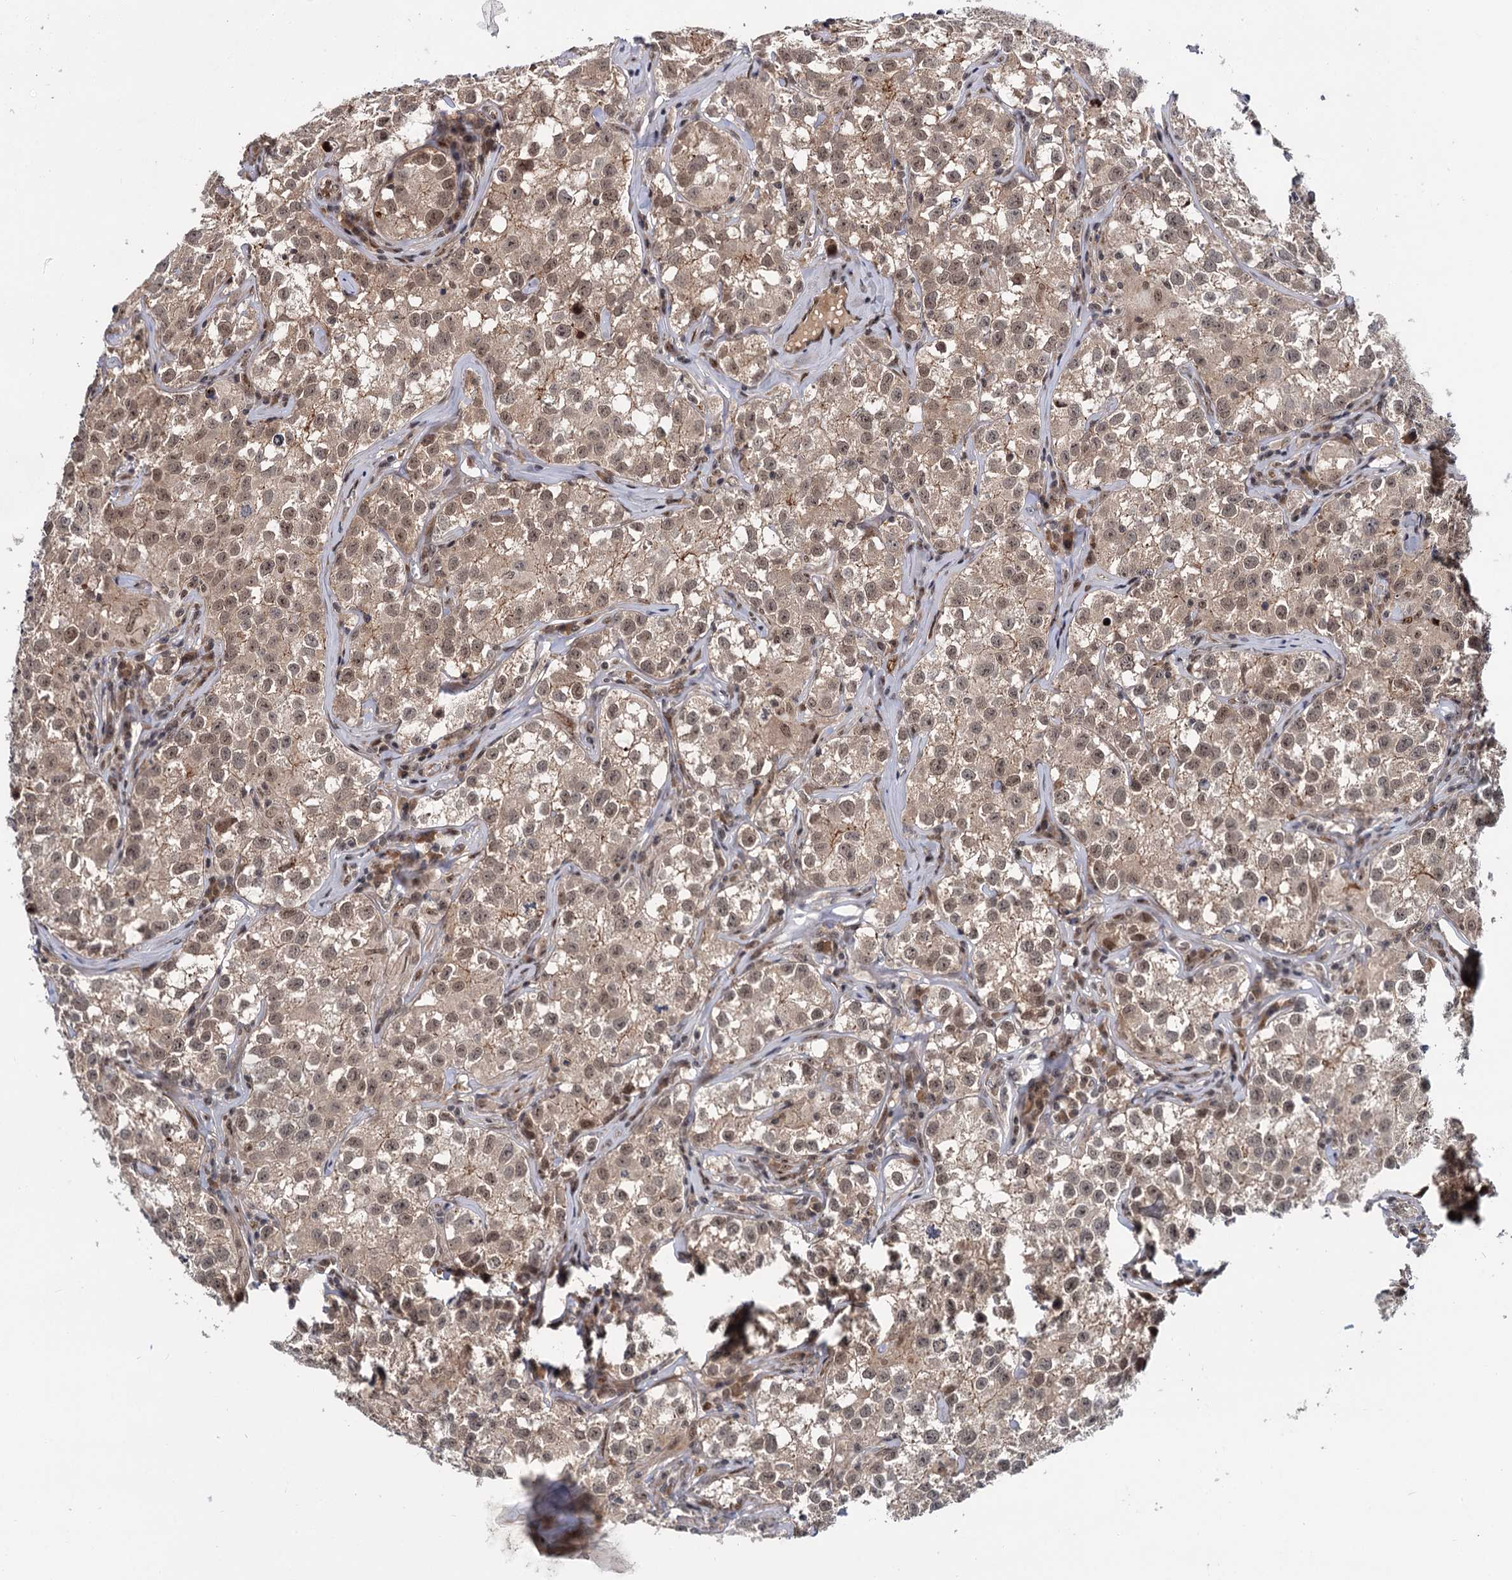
{"staining": {"intensity": "weak", "quantity": ">75%", "location": "cytoplasmic/membranous,nuclear"}, "tissue": "testis cancer", "cell_type": "Tumor cells", "image_type": "cancer", "snomed": [{"axis": "morphology", "description": "Seminoma, NOS"}, {"axis": "morphology", "description": "Carcinoma, Embryonal, NOS"}, {"axis": "topography", "description": "Testis"}], "caption": "Testis seminoma stained with a brown dye reveals weak cytoplasmic/membranous and nuclear positive positivity in approximately >75% of tumor cells.", "gene": "MBD6", "patient": {"sex": "male", "age": 43}}